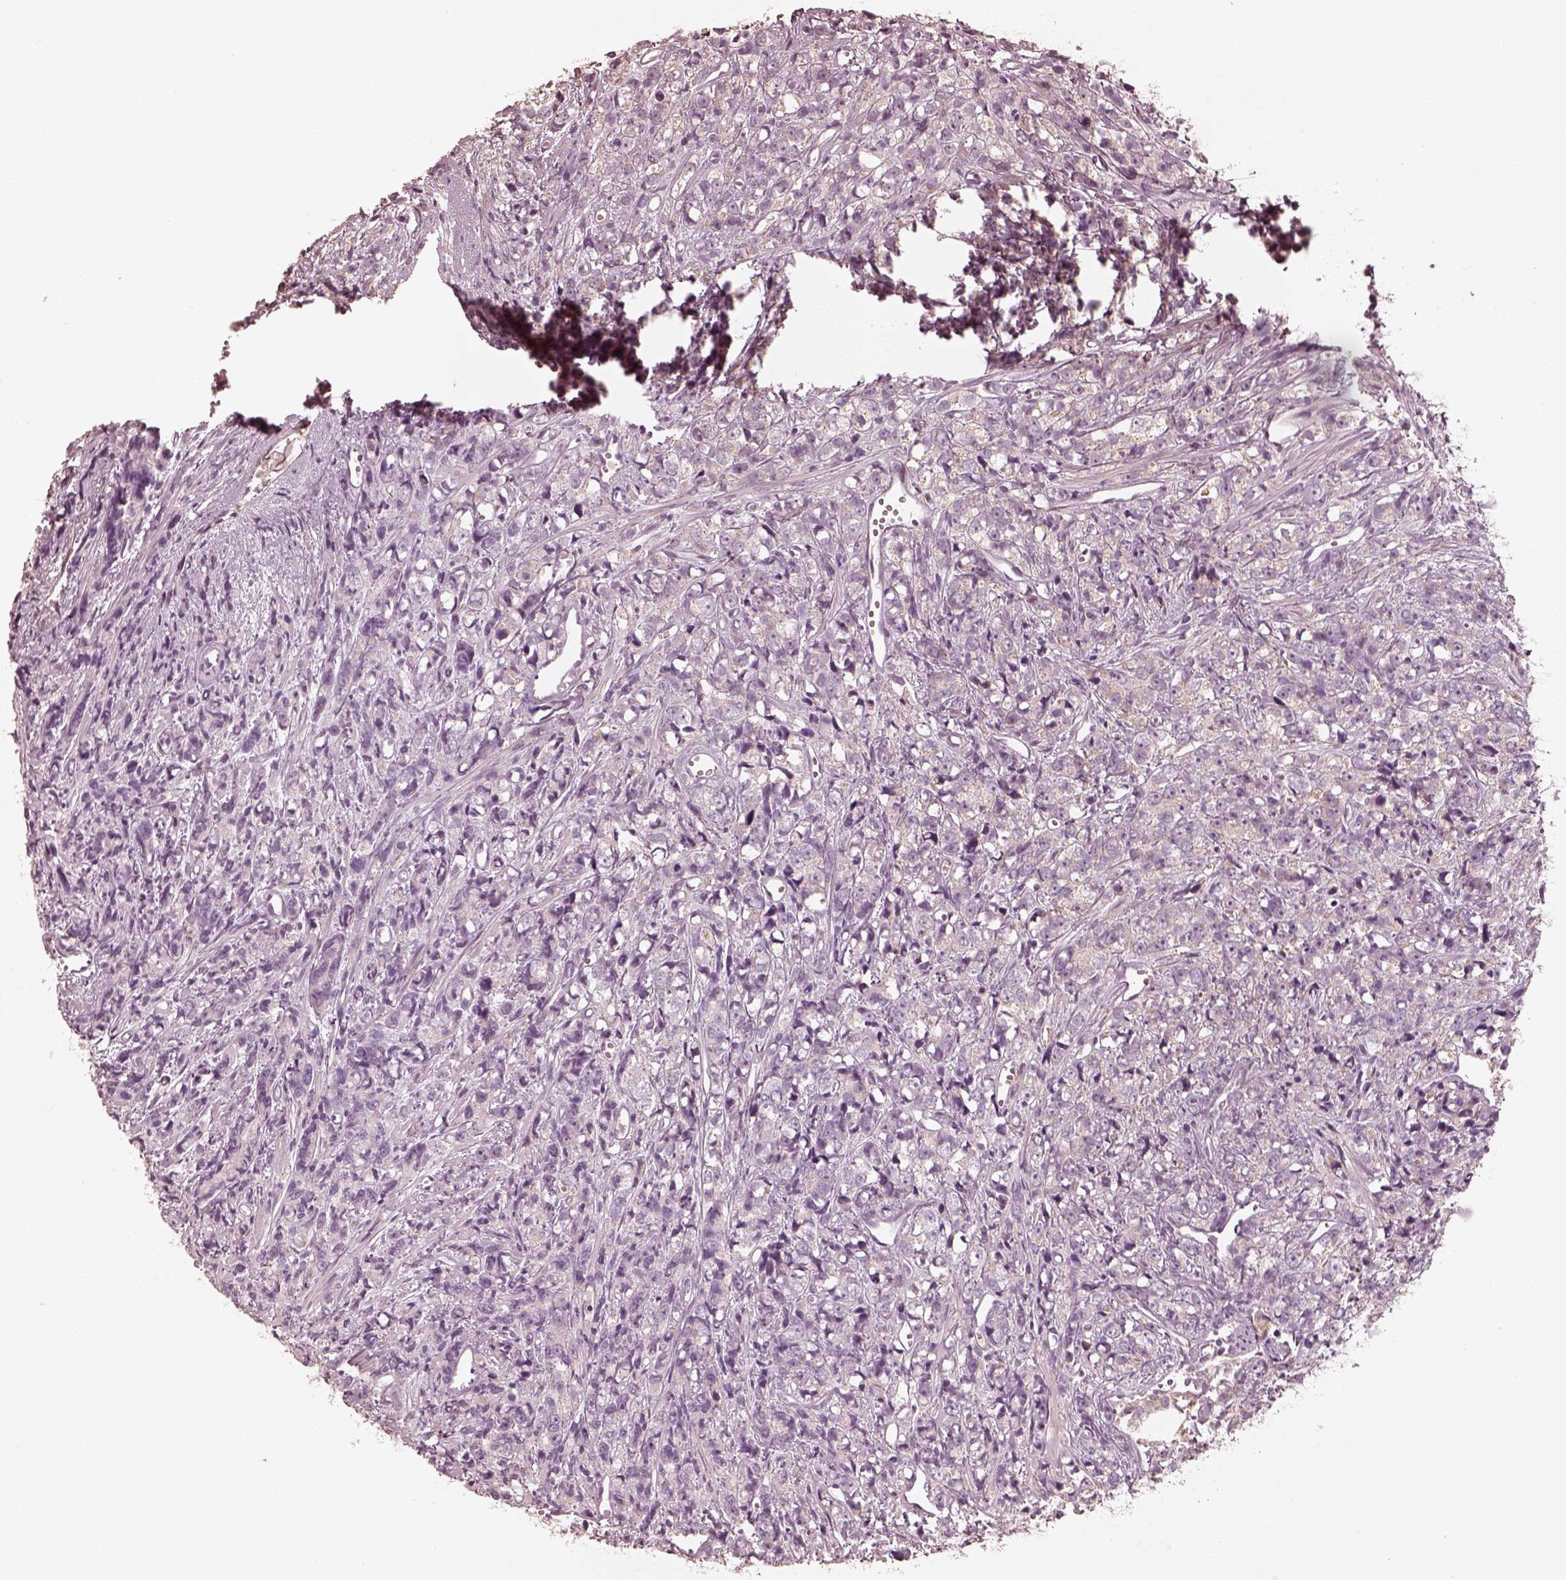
{"staining": {"intensity": "negative", "quantity": "none", "location": "none"}, "tissue": "prostate cancer", "cell_type": "Tumor cells", "image_type": "cancer", "snomed": [{"axis": "morphology", "description": "Adenocarcinoma, High grade"}, {"axis": "topography", "description": "Prostate"}], "caption": "IHC histopathology image of neoplastic tissue: human prostate cancer (adenocarcinoma (high-grade)) stained with DAB displays no significant protein staining in tumor cells. (Brightfield microscopy of DAB (3,3'-diaminobenzidine) IHC at high magnification).", "gene": "WLS", "patient": {"sex": "male", "age": 77}}